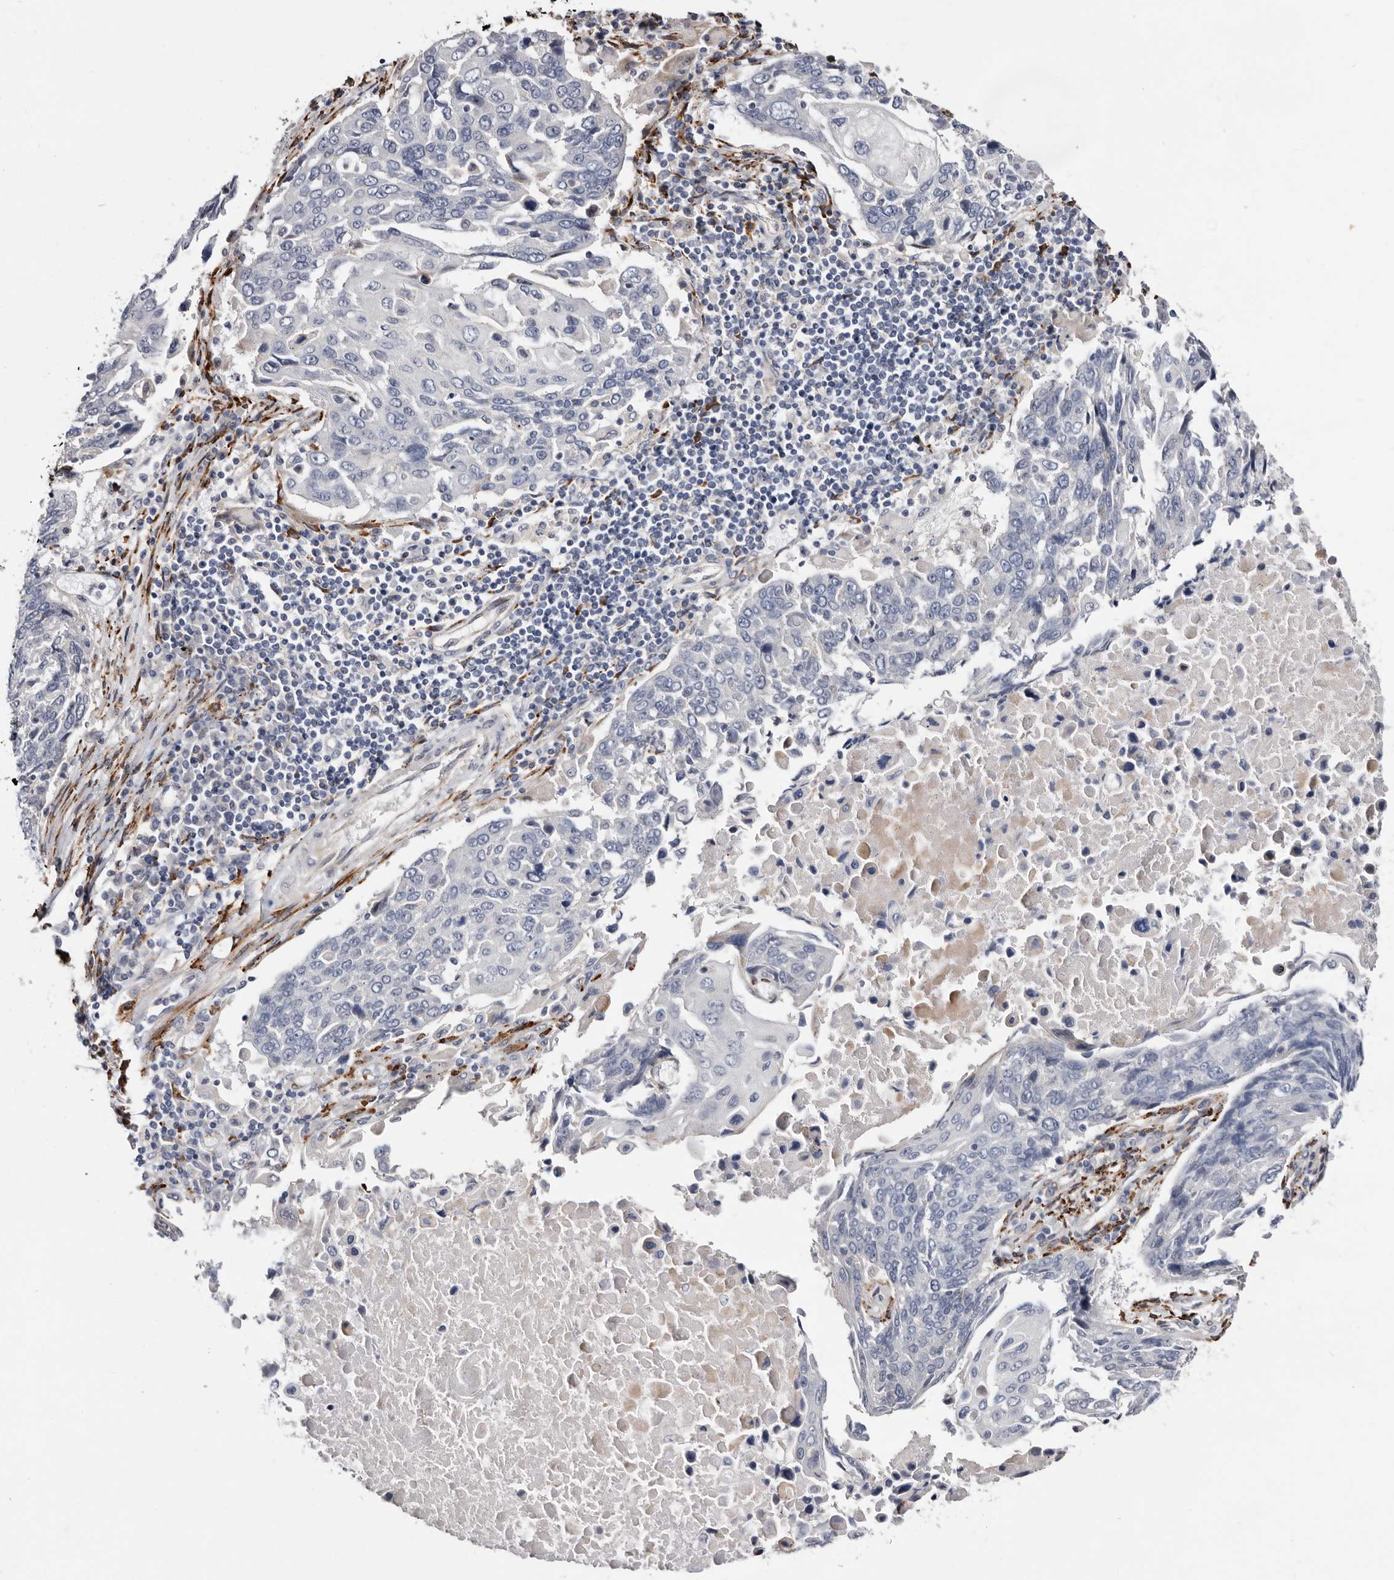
{"staining": {"intensity": "negative", "quantity": "none", "location": "none"}, "tissue": "lung cancer", "cell_type": "Tumor cells", "image_type": "cancer", "snomed": [{"axis": "morphology", "description": "Squamous cell carcinoma, NOS"}, {"axis": "topography", "description": "Lung"}], "caption": "There is no significant staining in tumor cells of lung cancer (squamous cell carcinoma).", "gene": "USH1C", "patient": {"sex": "male", "age": 66}}